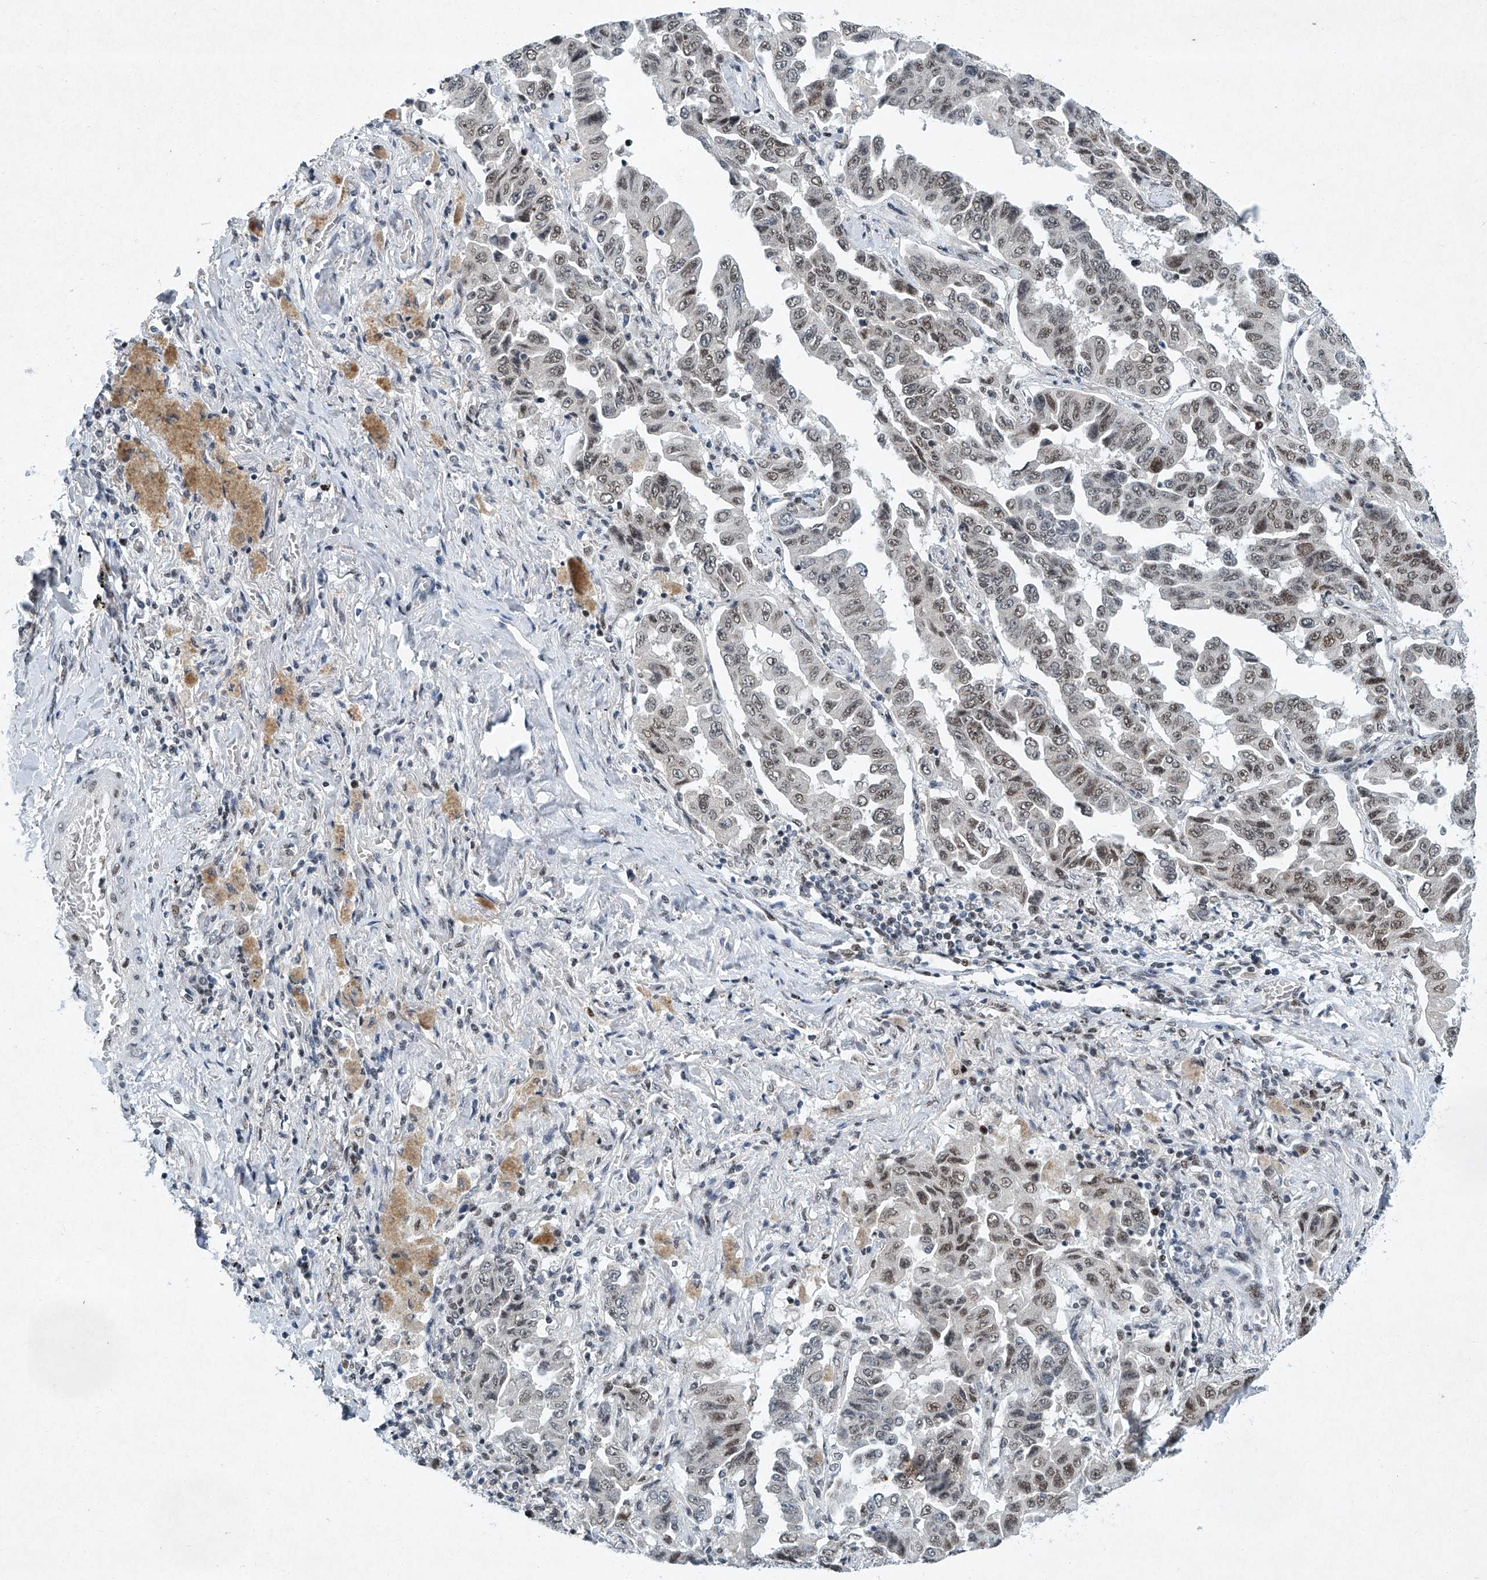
{"staining": {"intensity": "weak", "quantity": ">75%", "location": "nuclear"}, "tissue": "lung cancer", "cell_type": "Tumor cells", "image_type": "cancer", "snomed": [{"axis": "morphology", "description": "Adenocarcinoma, NOS"}, {"axis": "topography", "description": "Lung"}], "caption": "IHC (DAB (3,3'-diaminobenzidine)) staining of adenocarcinoma (lung) exhibits weak nuclear protein expression in about >75% of tumor cells.", "gene": "TFDP1", "patient": {"sex": "female", "age": 51}}